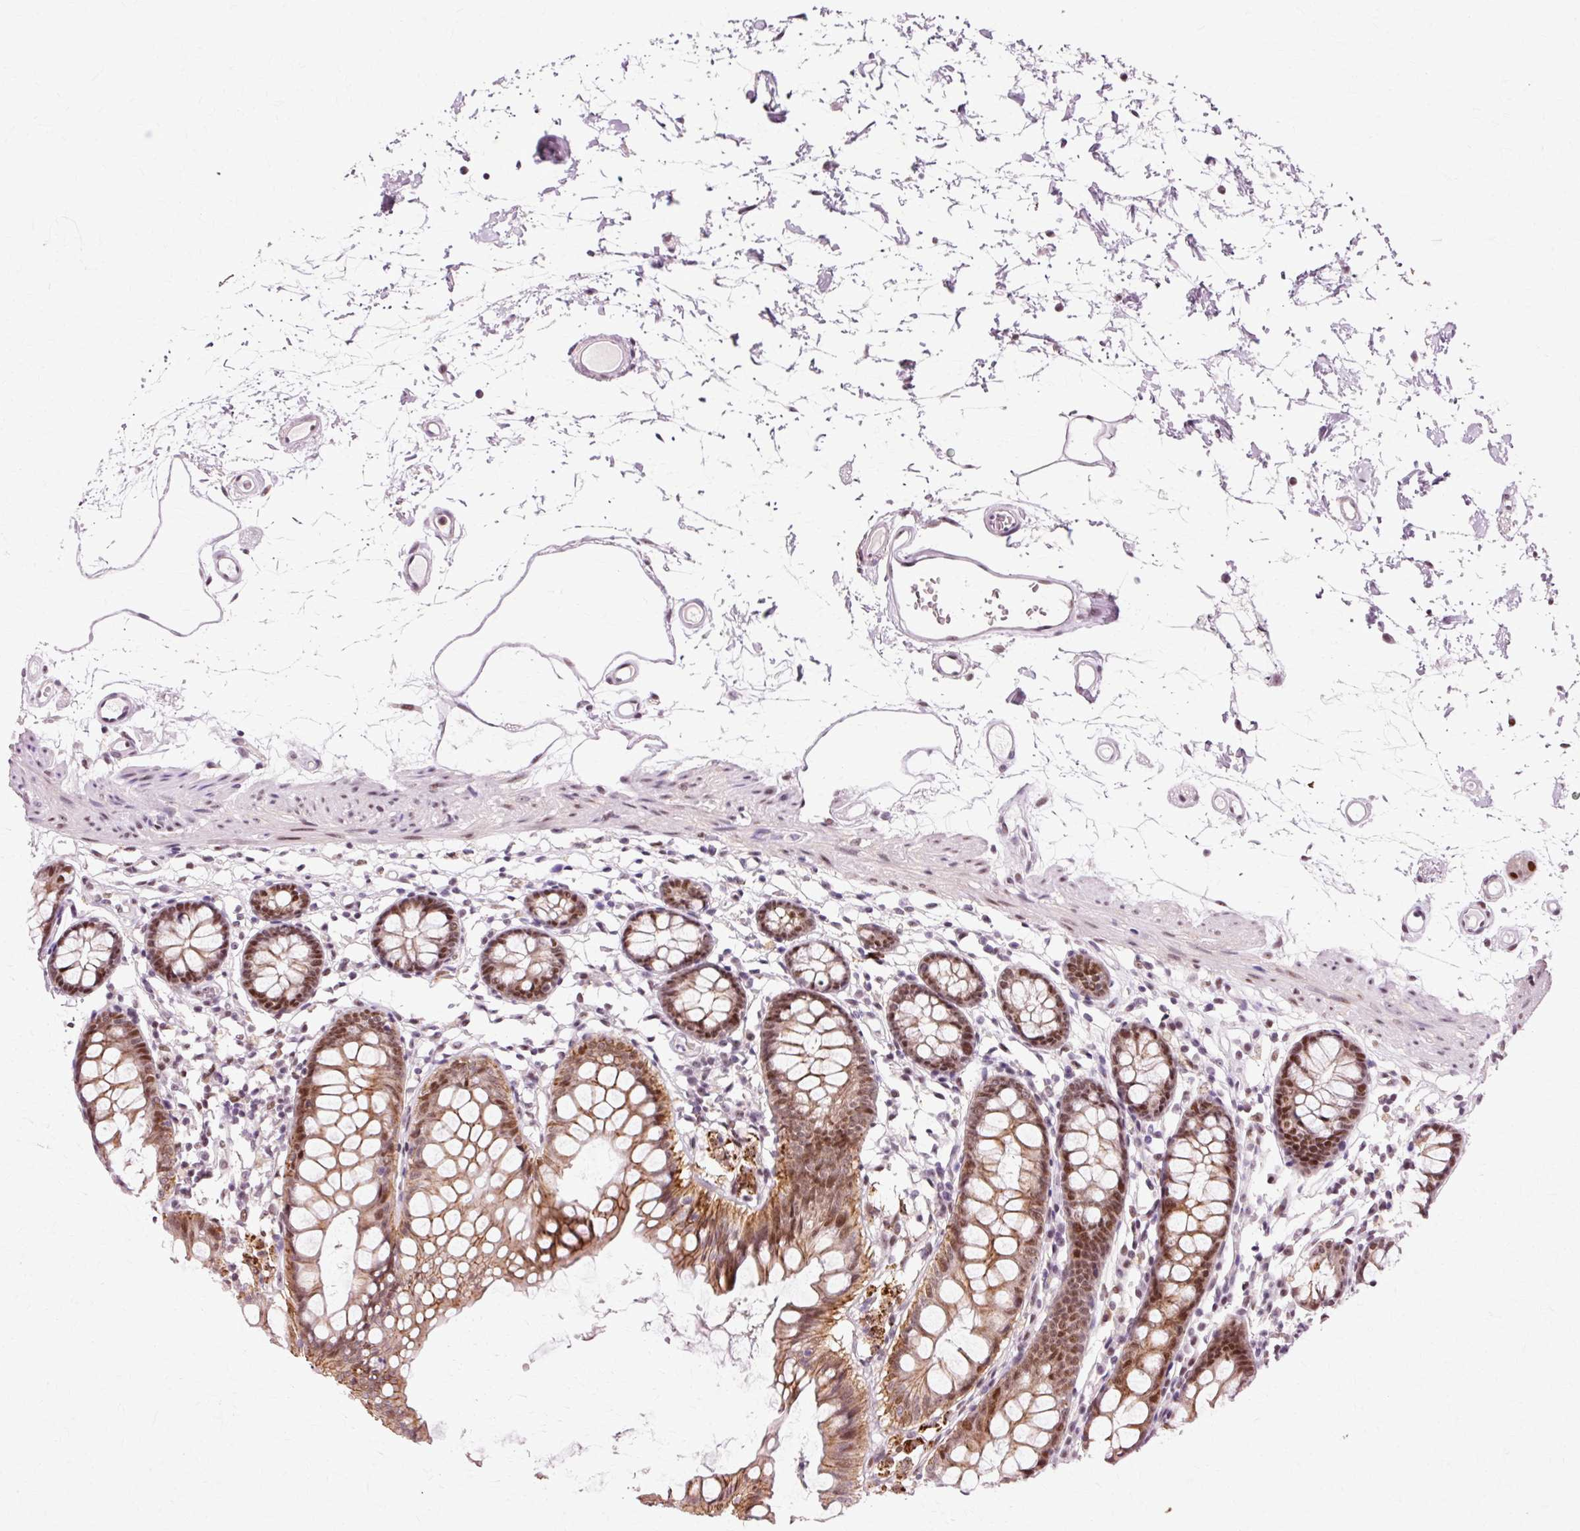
{"staining": {"intensity": "weak", "quantity": ">75%", "location": "nuclear"}, "tissue": "colon", "cell_type": "Endothelial cells", "image_type": "normal", "snomed": [{"axis": "morphology", "description": "Normal tissue, NOS"}, {"axis": "topography", "description": "Colon"}], "caption": "Protein staining reveals weak nuclear positivity in approximately >75% of endothelial cells in unremarkable colon.", "gene": "MACROD2", "patient": {"sex": "female", "age": 84}}